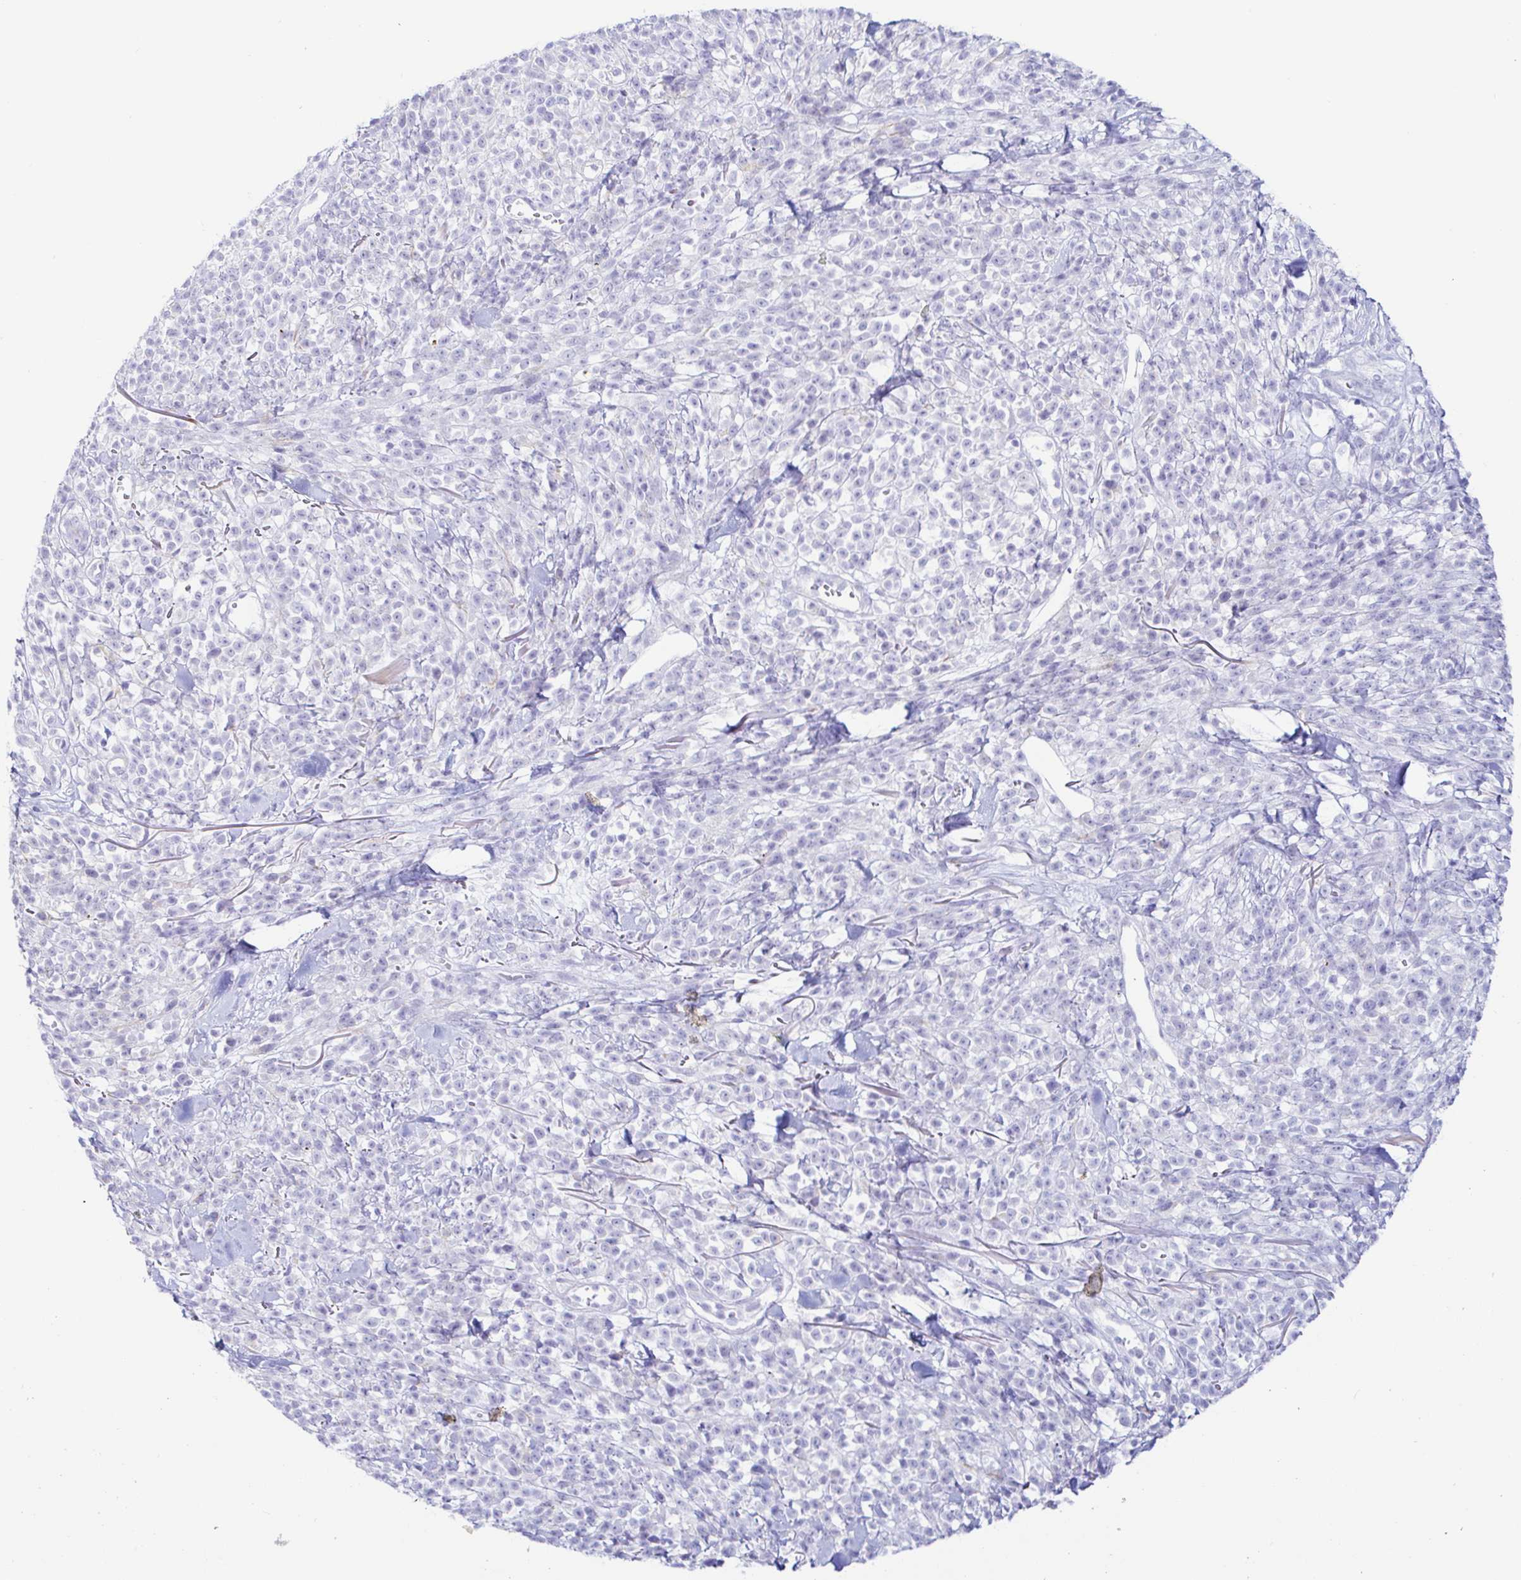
{"staining": {"intensity": "negative", "quantity": "none", "location": "none"}, "tissue": "melanoma", "cell_type": "Tumor cells", "image_type": "cancer", "snomed": [{"axis": "morphology", "description": "Malignant melanoma, NOS"}, {"axis": "topography", "description": "Skin"}, {"axis": "topography", "description": "Skin of trunk"}], "caption": "This is a photomicrograph of immunohistochemistry staining of melanoma, which shows no staining in tumor cells.", "gene": "PINLYP", "patient": {"sex": "male", "age": 74}}